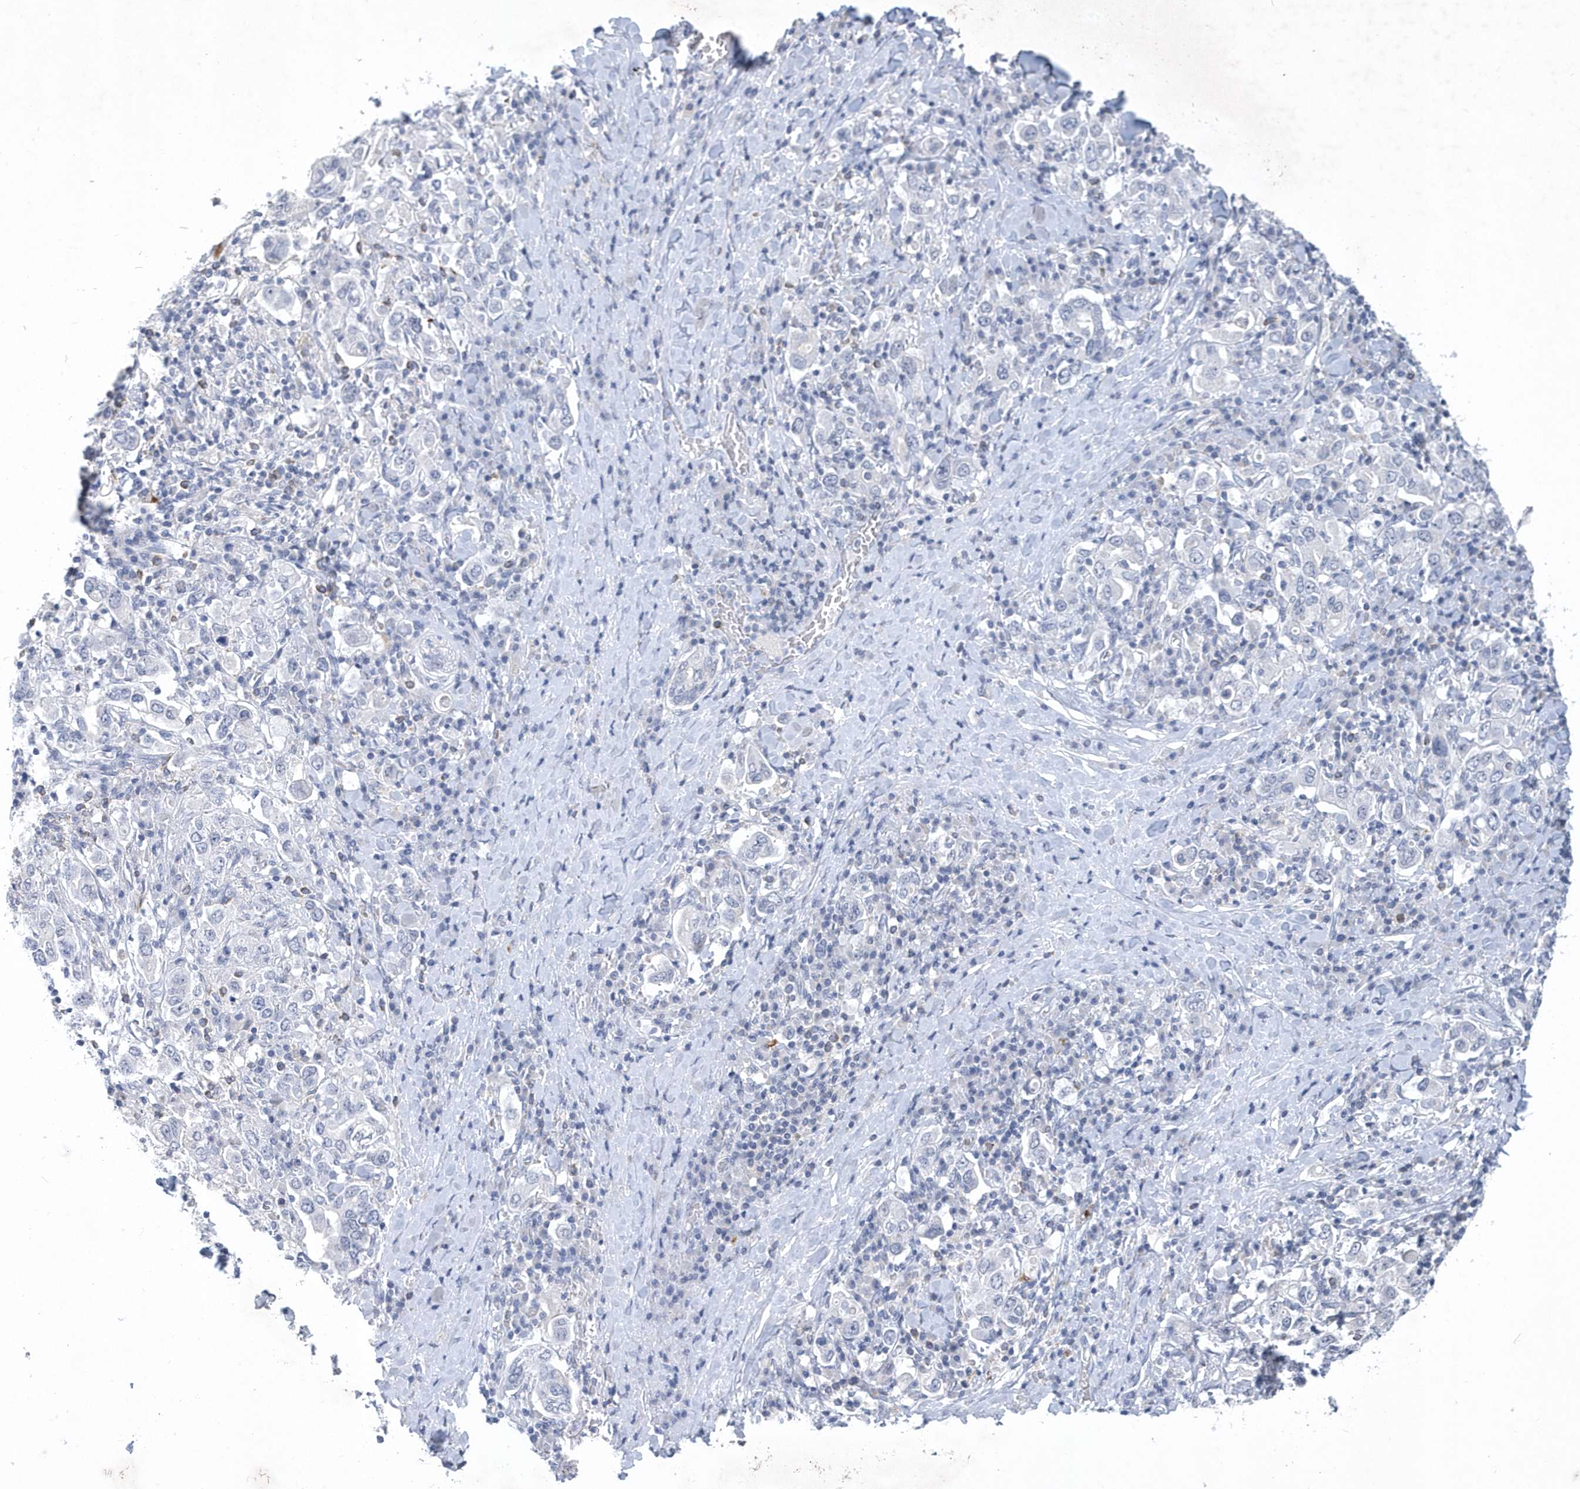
{"staining": {"intensity": "negative", "quantity": "none", "location": "none"}, "tissue": "stomach cancer", "cell_type": "Tumor cells", "image_type": "cancer", "snomed": [{"axis": "morphology", "description": "Adenocarcinoma, NOS"}, {"axis": "topography", "description": "Stomach, upper"}], "caption": "Immunohistochemistry of human stomach adenocarcinoma exhibits no expression in tumor cells.", "gene": "SRGAP3", "patient": {"sex": "male", "age": 62}}